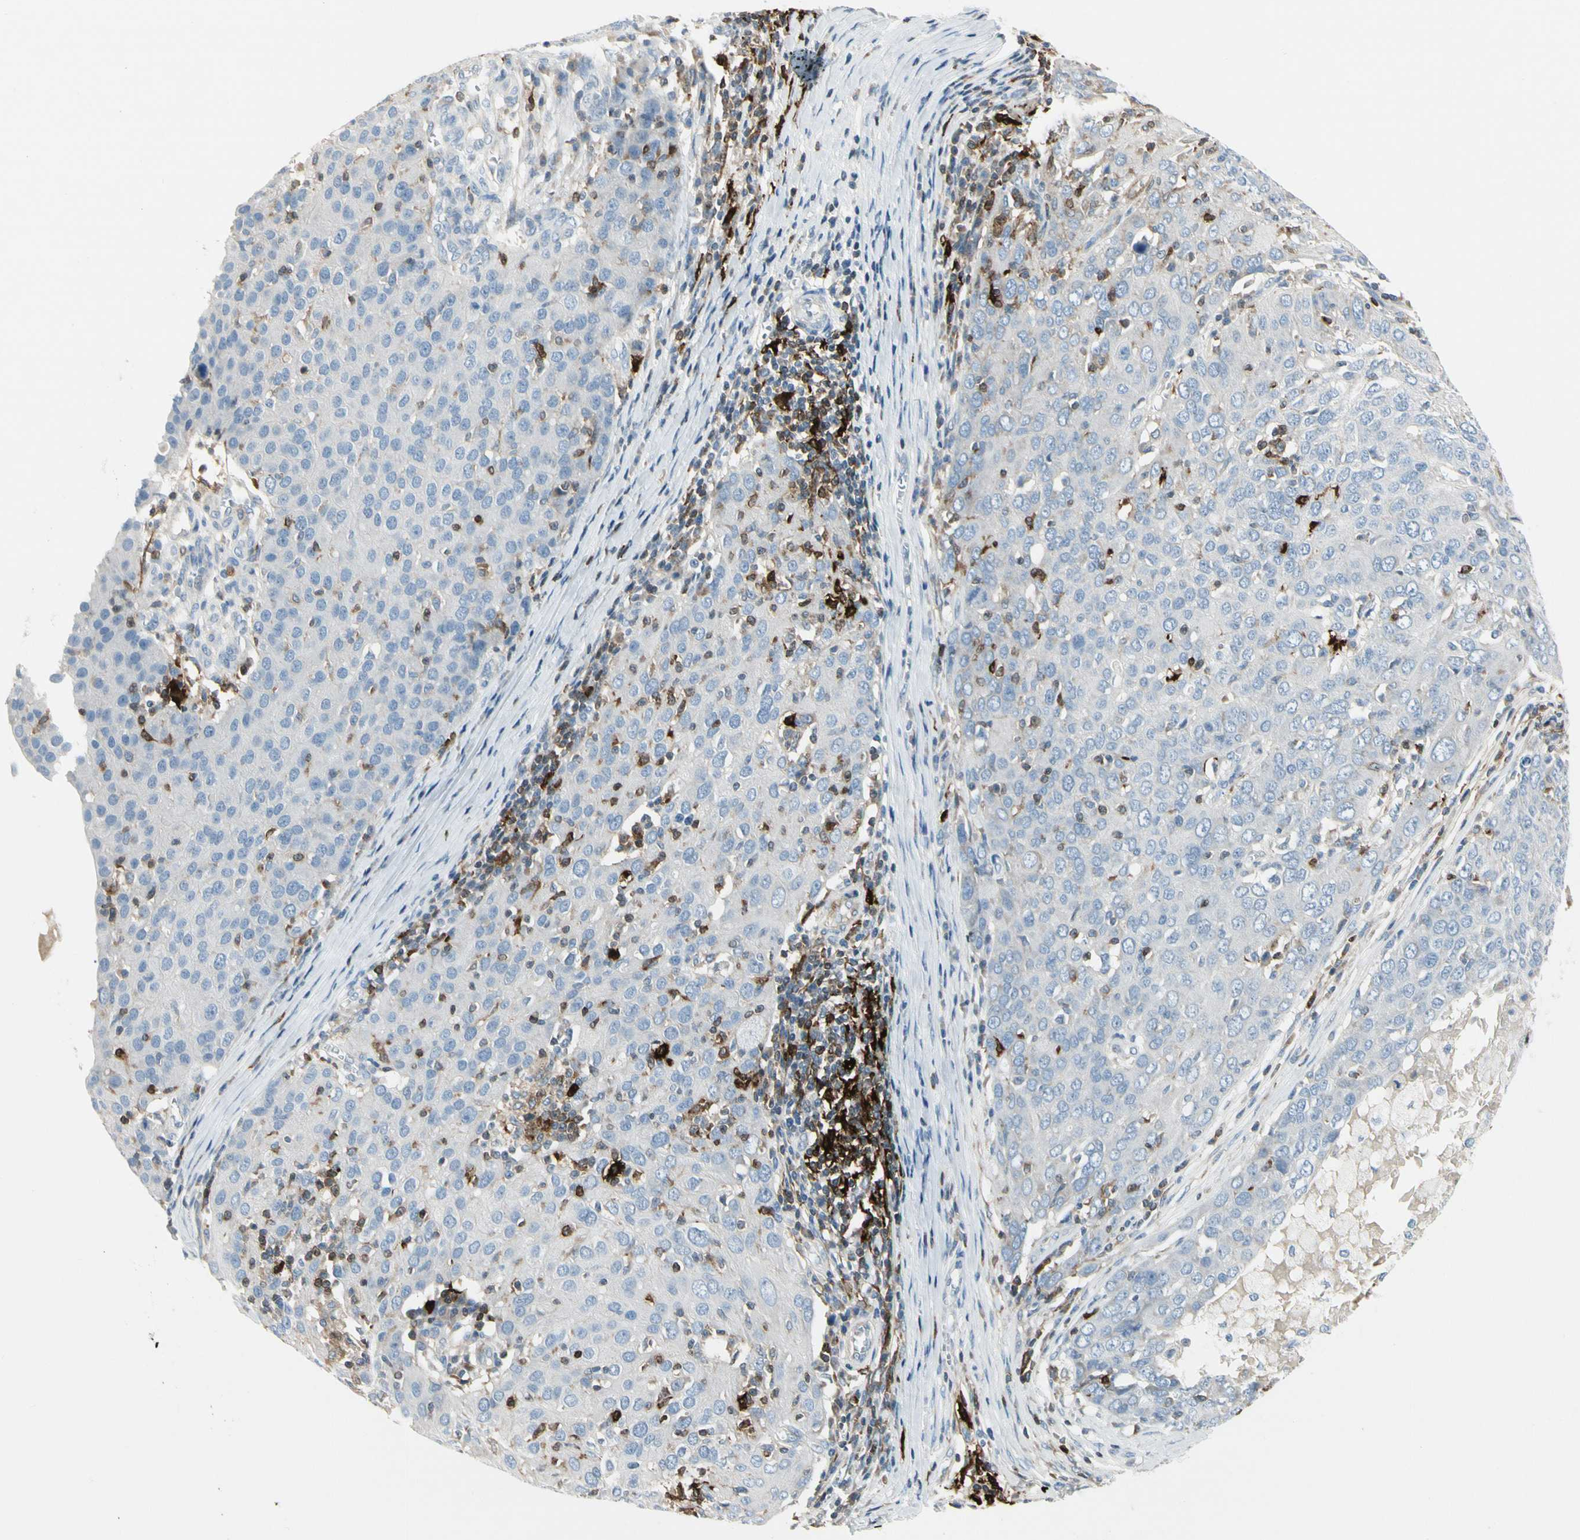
{"staining": {"intensity": "weak", "quantity": "<25%", "location": "cytoplasmic/membranous"}, "tissue": "ovarian cancer", "cell_type": "Tumor cells", "image_type": "cancer", "snomed": [{"axis": "morphology", "description": "Carcinoma, endometroid"}, {"axis": "topography", "description": "Ovary"}], "caption": "Ovarian endometroid carcinoma was stained to show a protein in brown. There is no significant positivity in tumor cells. (Brightfield microscopy of DAB (3,3'-diaminobenzidine) immunohistochemistry (IHC) at high magnification).", "gene": "TRAF1", "patient": {"sex": "female", "age": 50}}